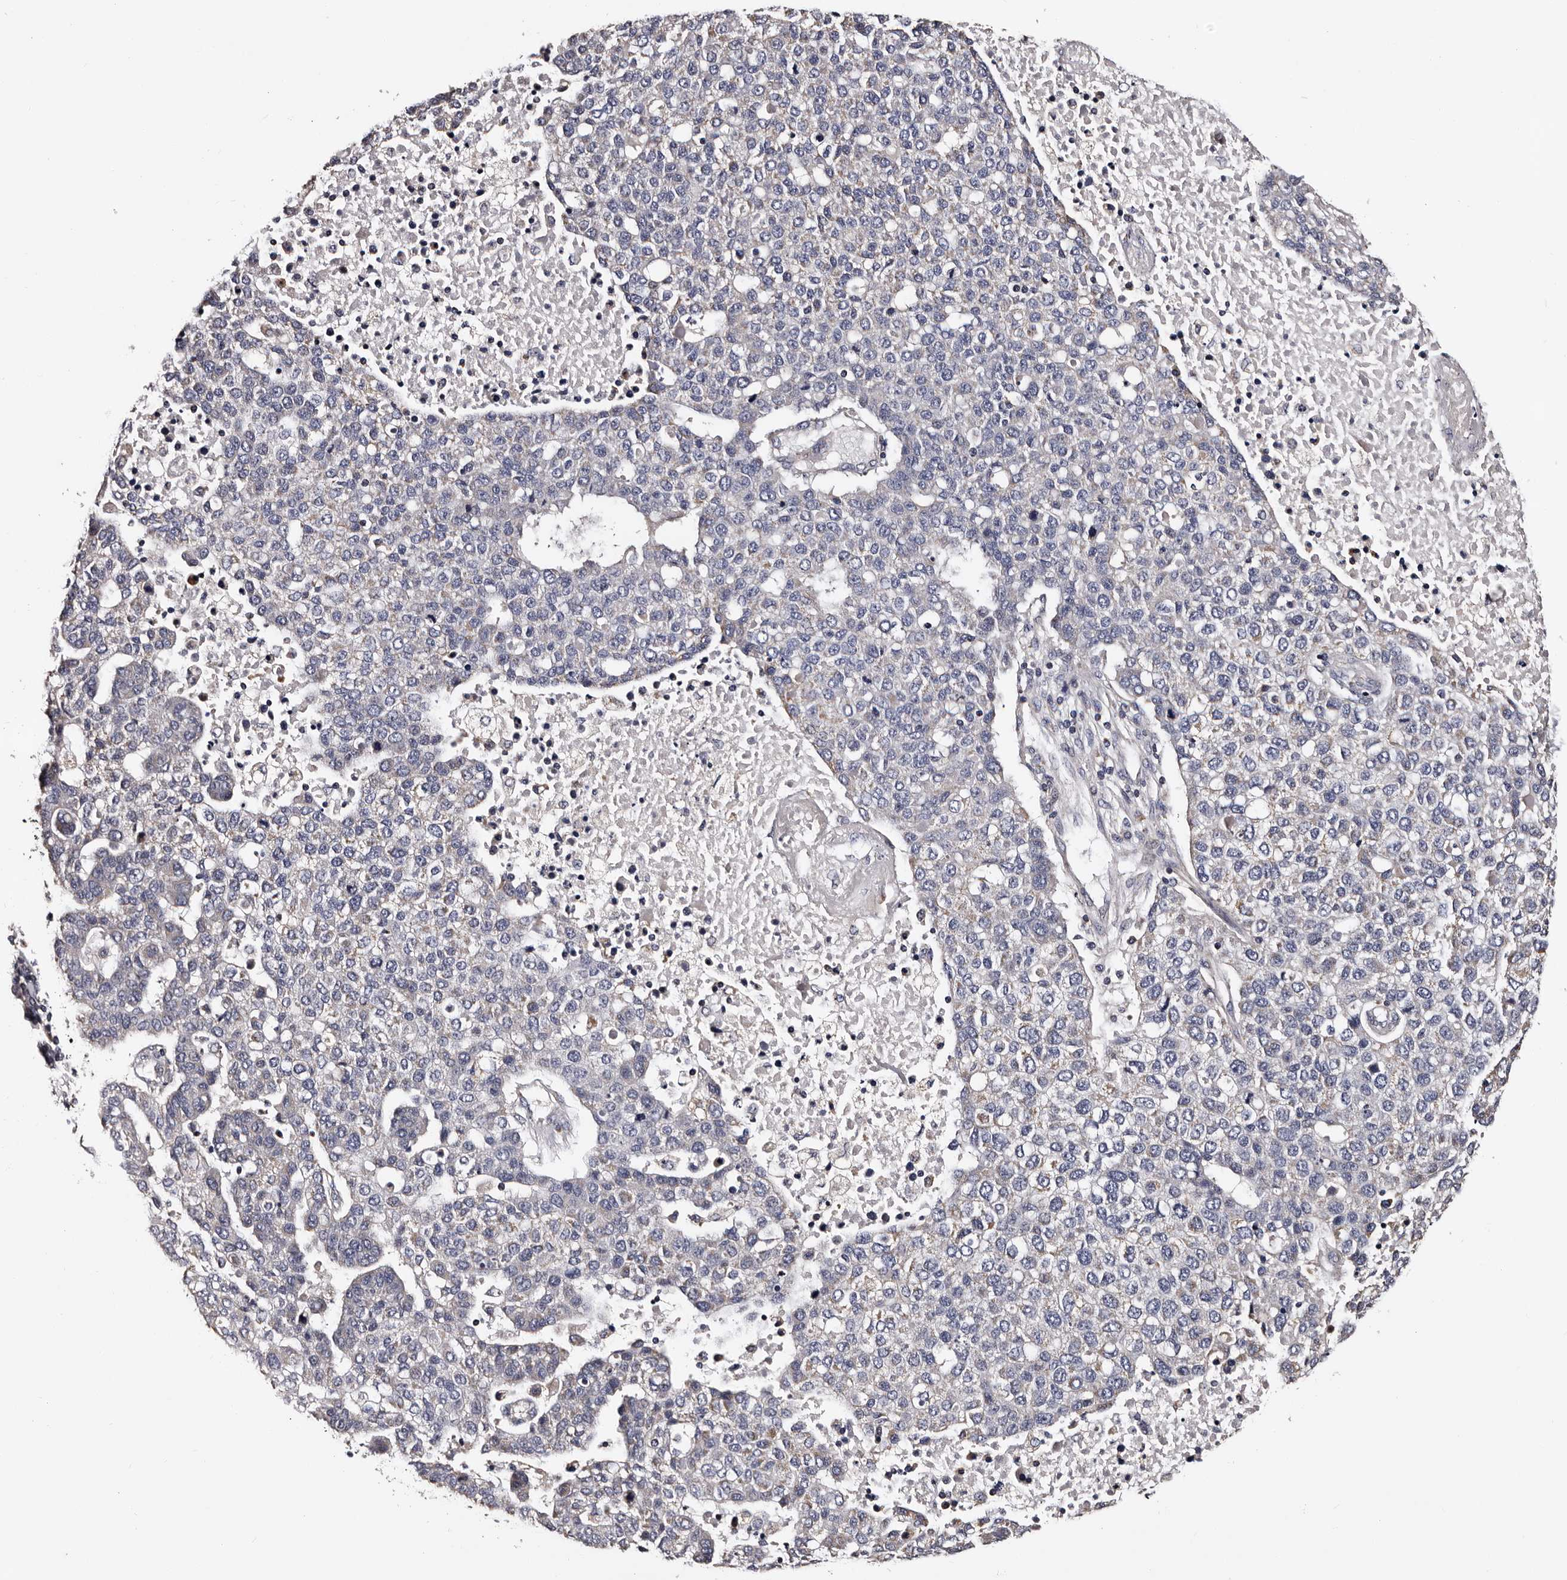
{"staining": {"intensity": "weak", "quantity": "<25%", "location": "cytoplasmic/membranous"}, "tissue": "pancreatic cancer", "cell_type": "Tumor cells", "image_type": "cancer", "snomed": [{"axis": "morphology", "description": "Adenocarcinoma, NOS"}, {"axis": "topography", "description": "Pancreas"}], "caption": "Tumor cells show no significant staining in pancreatic cancer (adenocarcinoma). Nuclei are stained in blue.", "gene": "TAF4B", "patient": {"sex": "female", "age": 61}}